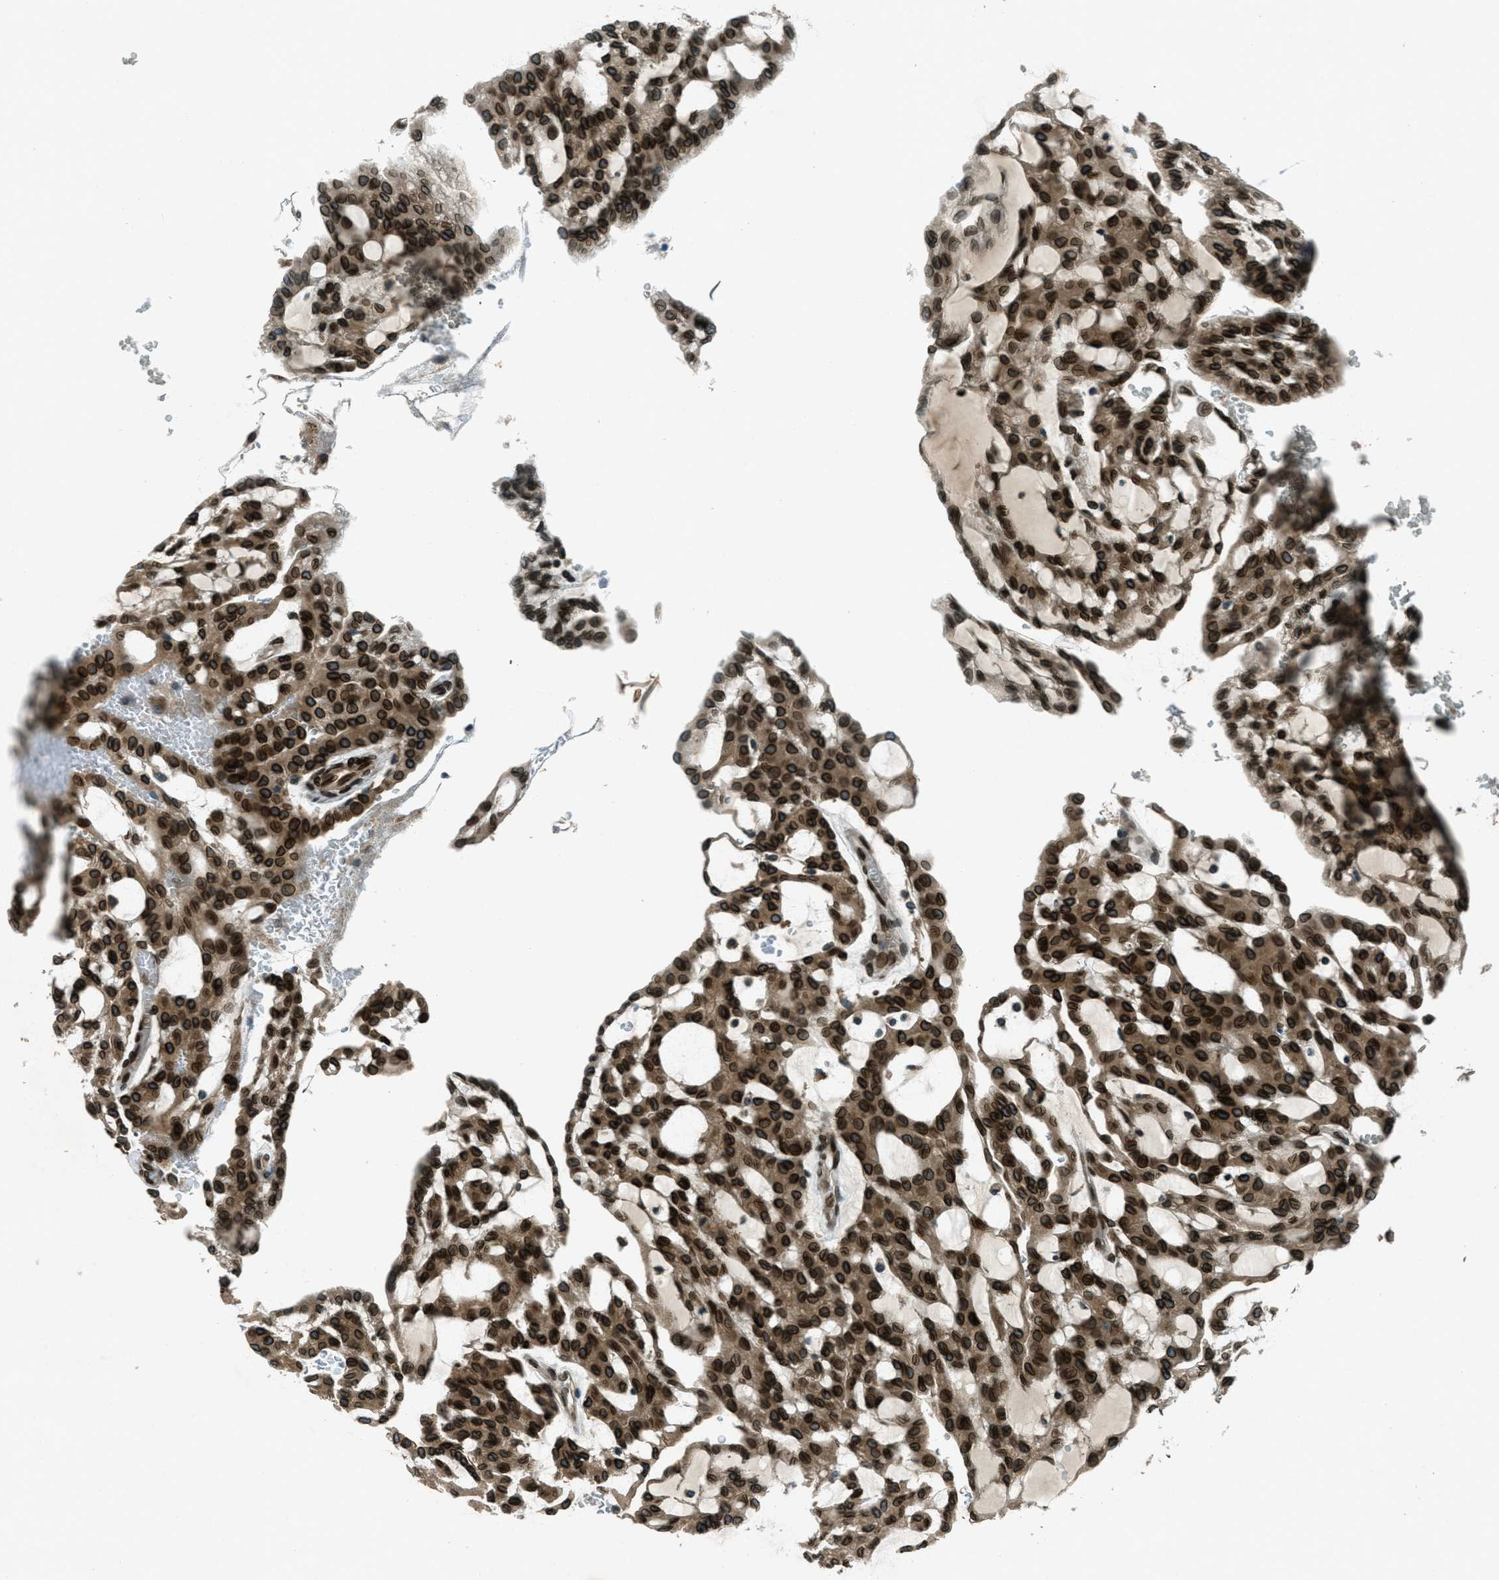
{"staining": {"intensity": "strong", "quantity": ">75%", "location": "cytoplasmic/membranous,nuclear"}, "tissue": "renal cancer", "cell_type": "Tumor cells", "image_type": "cancer", "snomed": [{"axis": "morphology", "description": "Adenocarcinoma, NOS"}, {"axis": "topography", "description": "Kidney"}], "caption": "There is high levels of strong cytoplasmic/membranous and nuclear staining in tumor cells of renal adenocarcinoma, as demonstrated by immunohistochemical staining (brown color).", "gene": "LEMD2", "patient": {"sex": "male", "age": 63}}